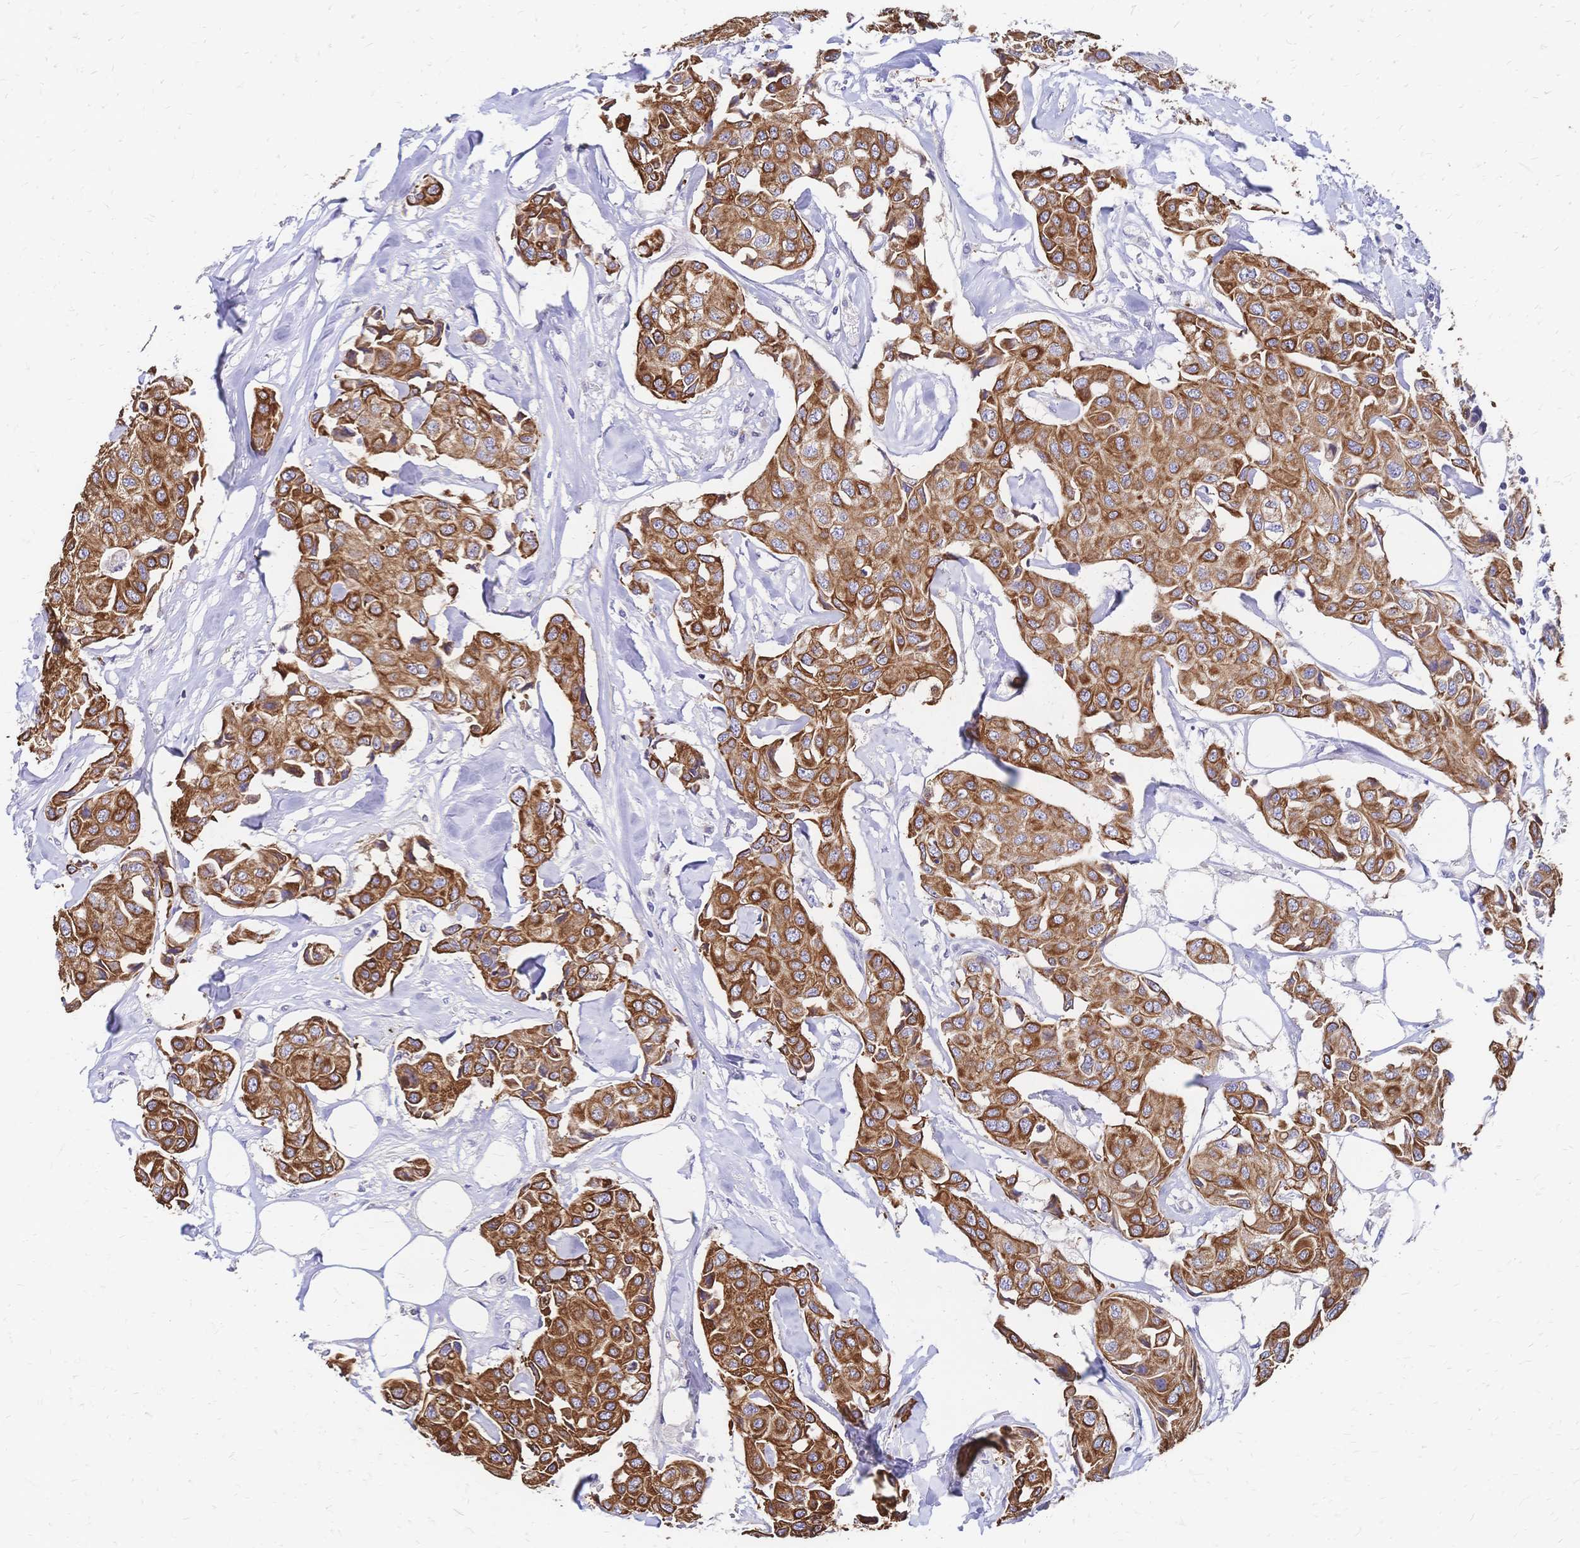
{"staining": {"intensity": "strong", "quantity": ">75%", "location": "cytoplasmic/membranous"}, "tissue": "breast cancer", "cell_type": "Tumor cells", "image_type": "cancer", "snomed": [{"axis": "morphology", "description": "Duct carcinoma"}, {"axis": "topography", "description": "Breast"}, {"axis": "topography", "description": "Lymph node"}], "caption": "This histopathology image exhibits immunohistochemistry (IHC) staining of human intraductal carcinoma (breast), with high strong cytoplasmic/membranous staining in about >75% of tumor cells.", "gene": "DTNB", "patient": {"sex": "female", "age": 80}}